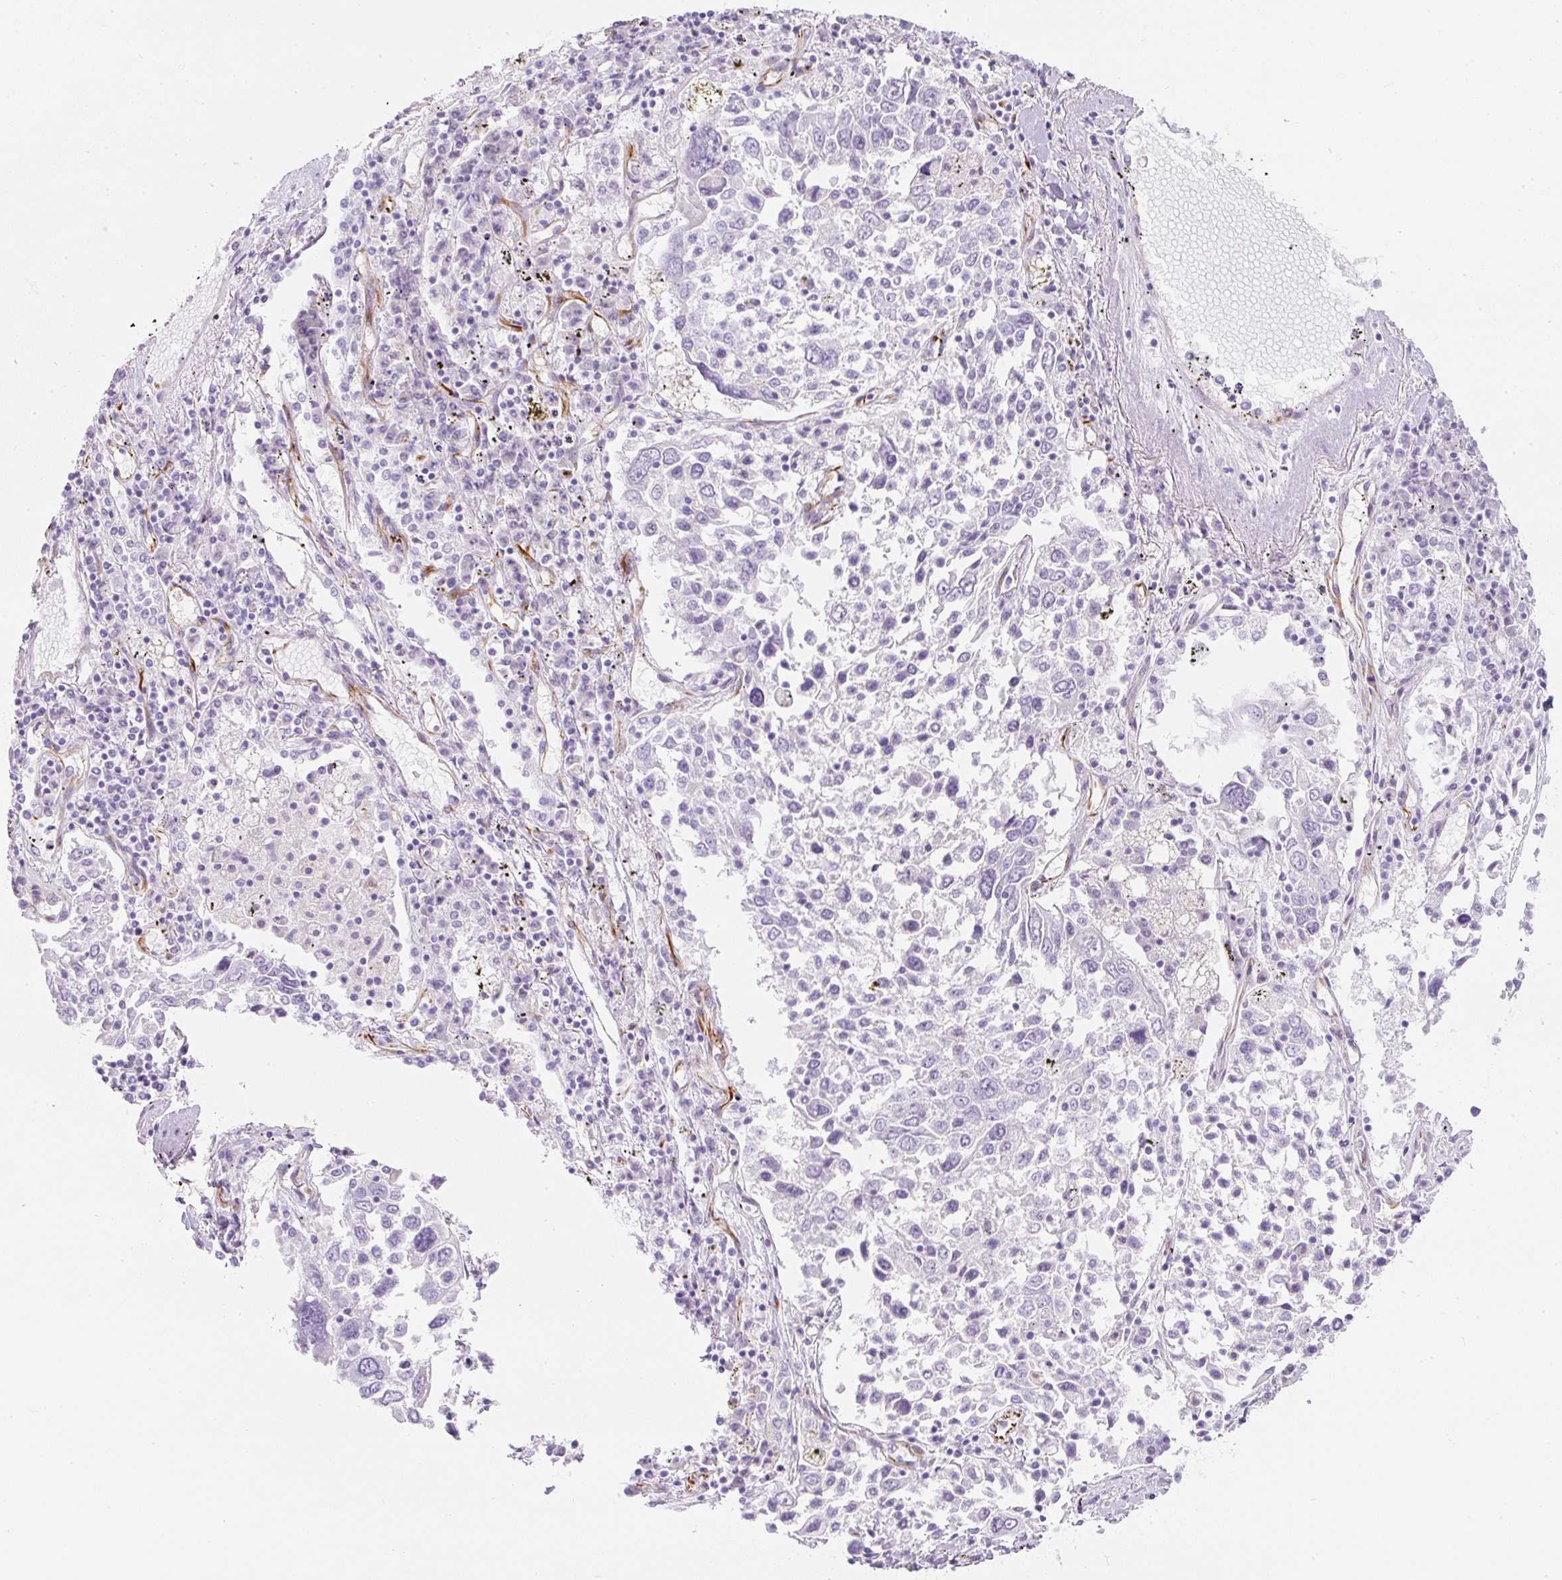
{"staining": {"intensity": "negative", "quantity": "none", "location": "none"}, "tissue": "lung cancer", "cell_type": "Tumor cells", "image_type": "cancer", "snomed": [{"axis": "morphology", "description": "Squamous cell carcinoma, NOS"}, {"axis": "topography", "description": "Lung"}], "caption": "Lung cancer (squamous cell carcinoma) was stained to show a protein in brown. There is no significant positivity in tumor cells.", "gene": "ZNF689", "patient": {"sex": "male", "age": 65}}